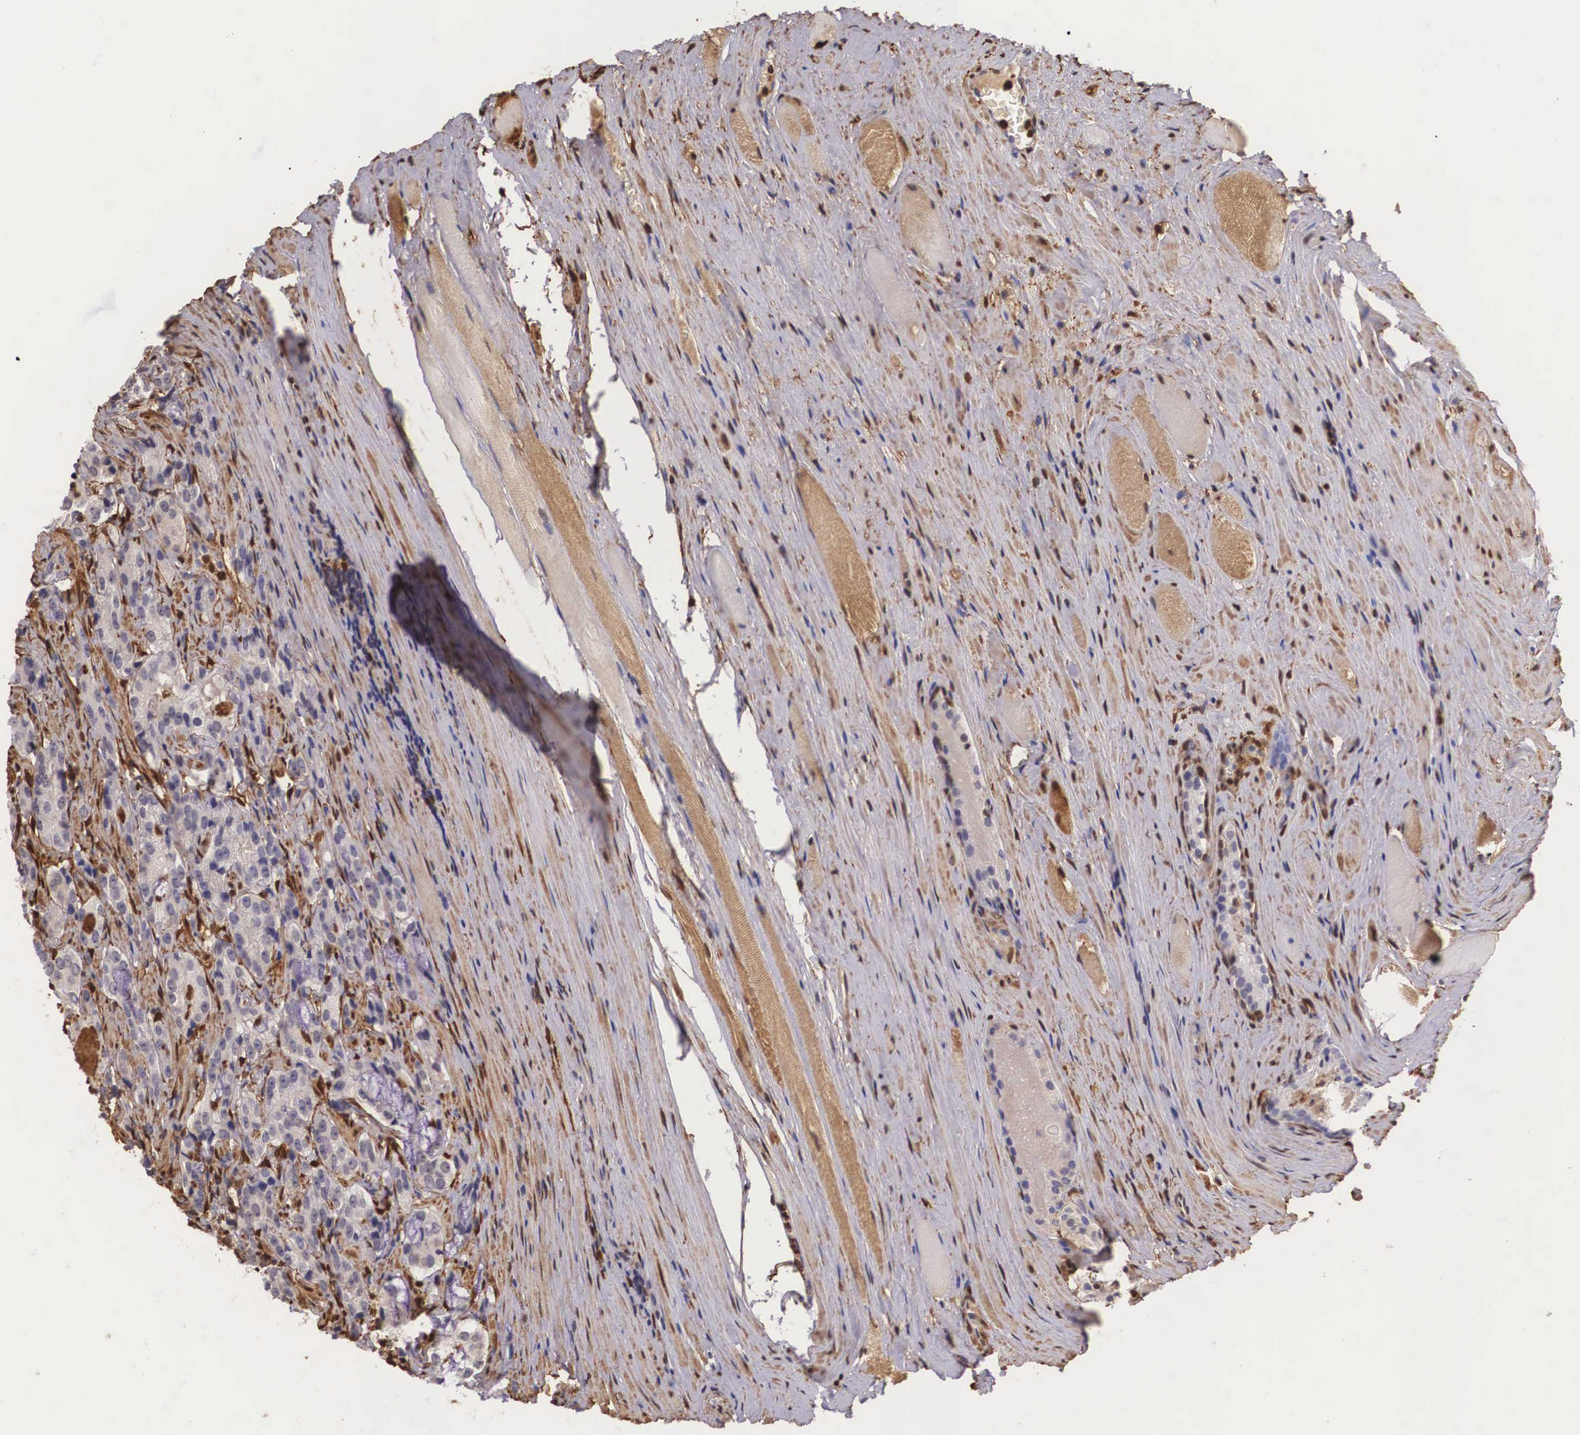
{"staining": {"intensity": "negative", "quantity": "none", "location": "none"}, "tissue": "prostate cancer", "cell_type": "Tumor cells", "image_type": "cancer", "snomed": [{"axis": "morphology", "description": "Adenocarcinoma, Medium grade"}, {"axis": "topography", "description": "Prostate"}], "caption": "An image of prostate medium-grade adenocarcinoma stained for a protein exhibits no brown staining in tumor cells.", "gene": "LGALS1", "patient": {"sex": "male", "age": 72}}